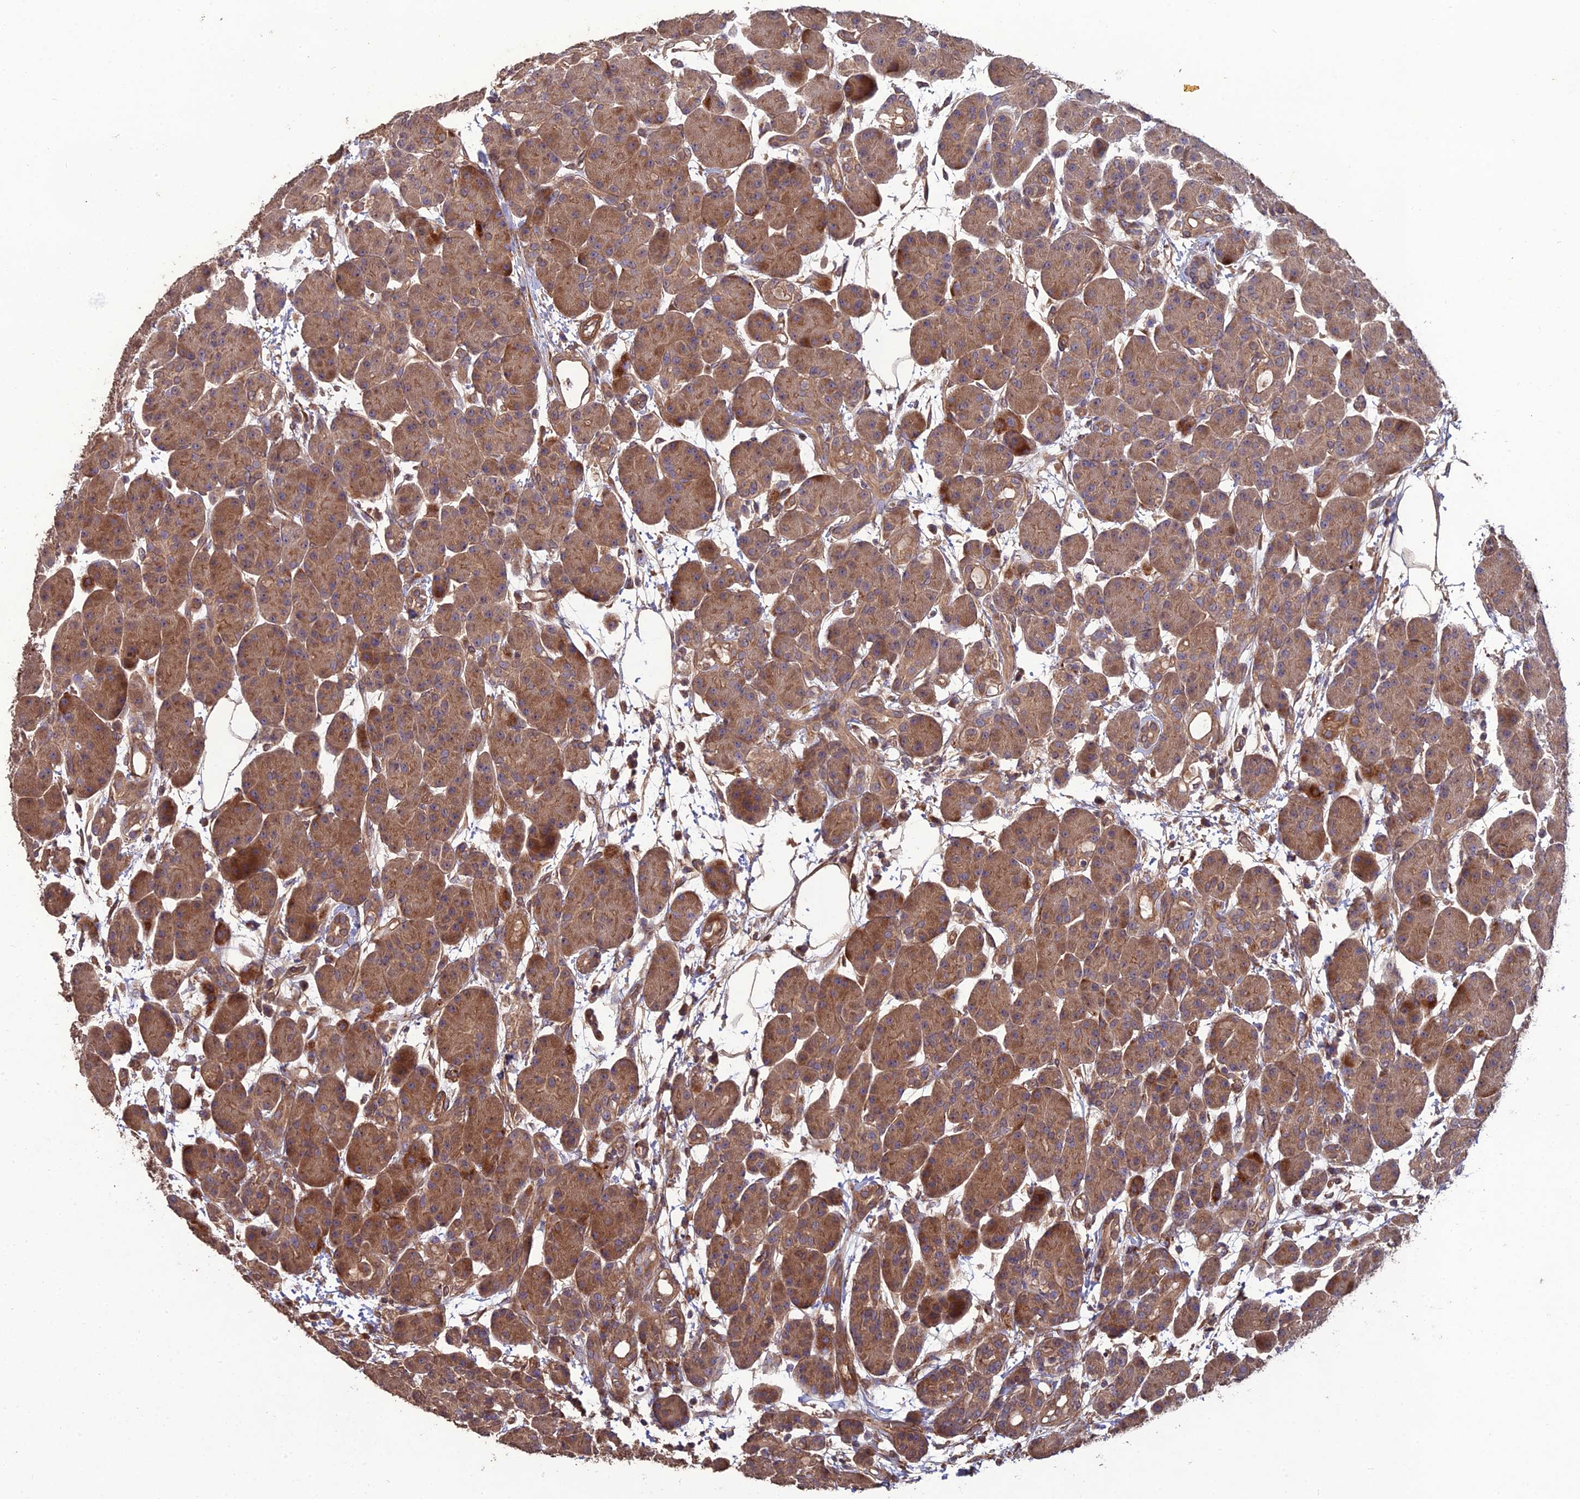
{"staining": {"intensity": "strong", "quantity": ">75%", "location": "cytoplasmic/membranous"}, "tissue": "pancreas", "cell_type": "Exocrine glandular cells", "image_type": "normal", "snomed": [{"axis": "morphology", "description": "Normal tissue, NOS"}, {"axis": "topography", "description": "Pancreas"}], "caption": "A high amount of strong cytoplasmic/membranous positivity is present in approximately >75% of exocrine glandular cells in normal pancreas.", "gene": "ATP6V0A2", "patient": {"sex": "male", "age": 63}}